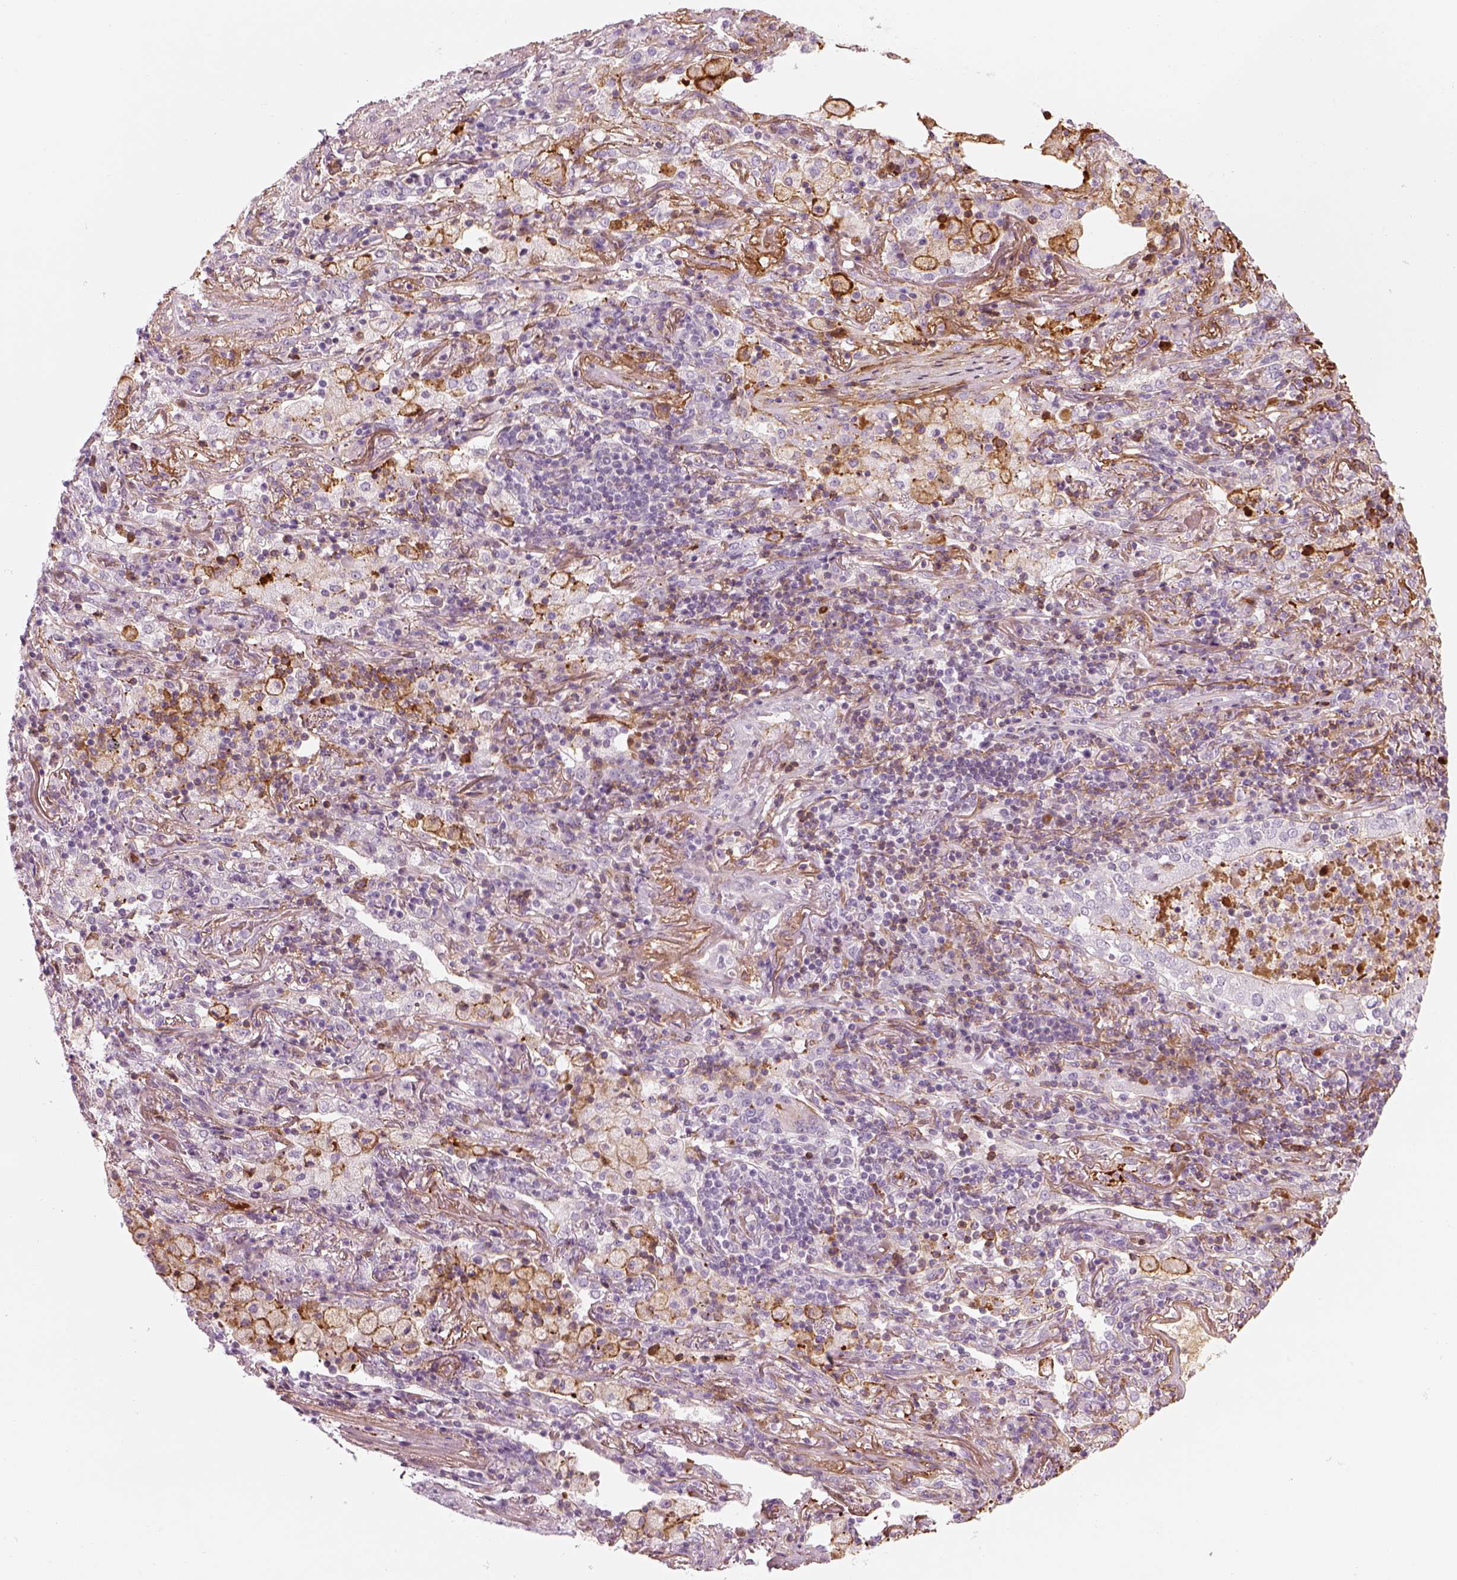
{"staining": {"intensity": "negative", "quantity": "none", "location": "none"}, "tissue": "lung cancer", "cell_type": "Tumor cells", "image_type": "cancer", "snomed": [{"axis": "morphology", "description": "Normal tissue, NOS"}, {"axis": "morphology", "description": "Squamous cell carcinoma, NOS"}, {"axis": "topography", "description": "Bronchus"}, {"axis": "topography", "description": "Lung"}], "caption": "This micrograph is of lung cancer (squamous cell carcinoma) stained with immunohistochemistry to label a protein in brown with the nuclei are counter-stained blue. There is no positivity in tumor cells. The staining was performed using DAB to visualize the protein expression in brown, while the nuclei were stained in blue with hematoxylin (Magnification: 20x).", "gene": "PABPC1L2B", "patient": {"sex": "male", "age": 64}}